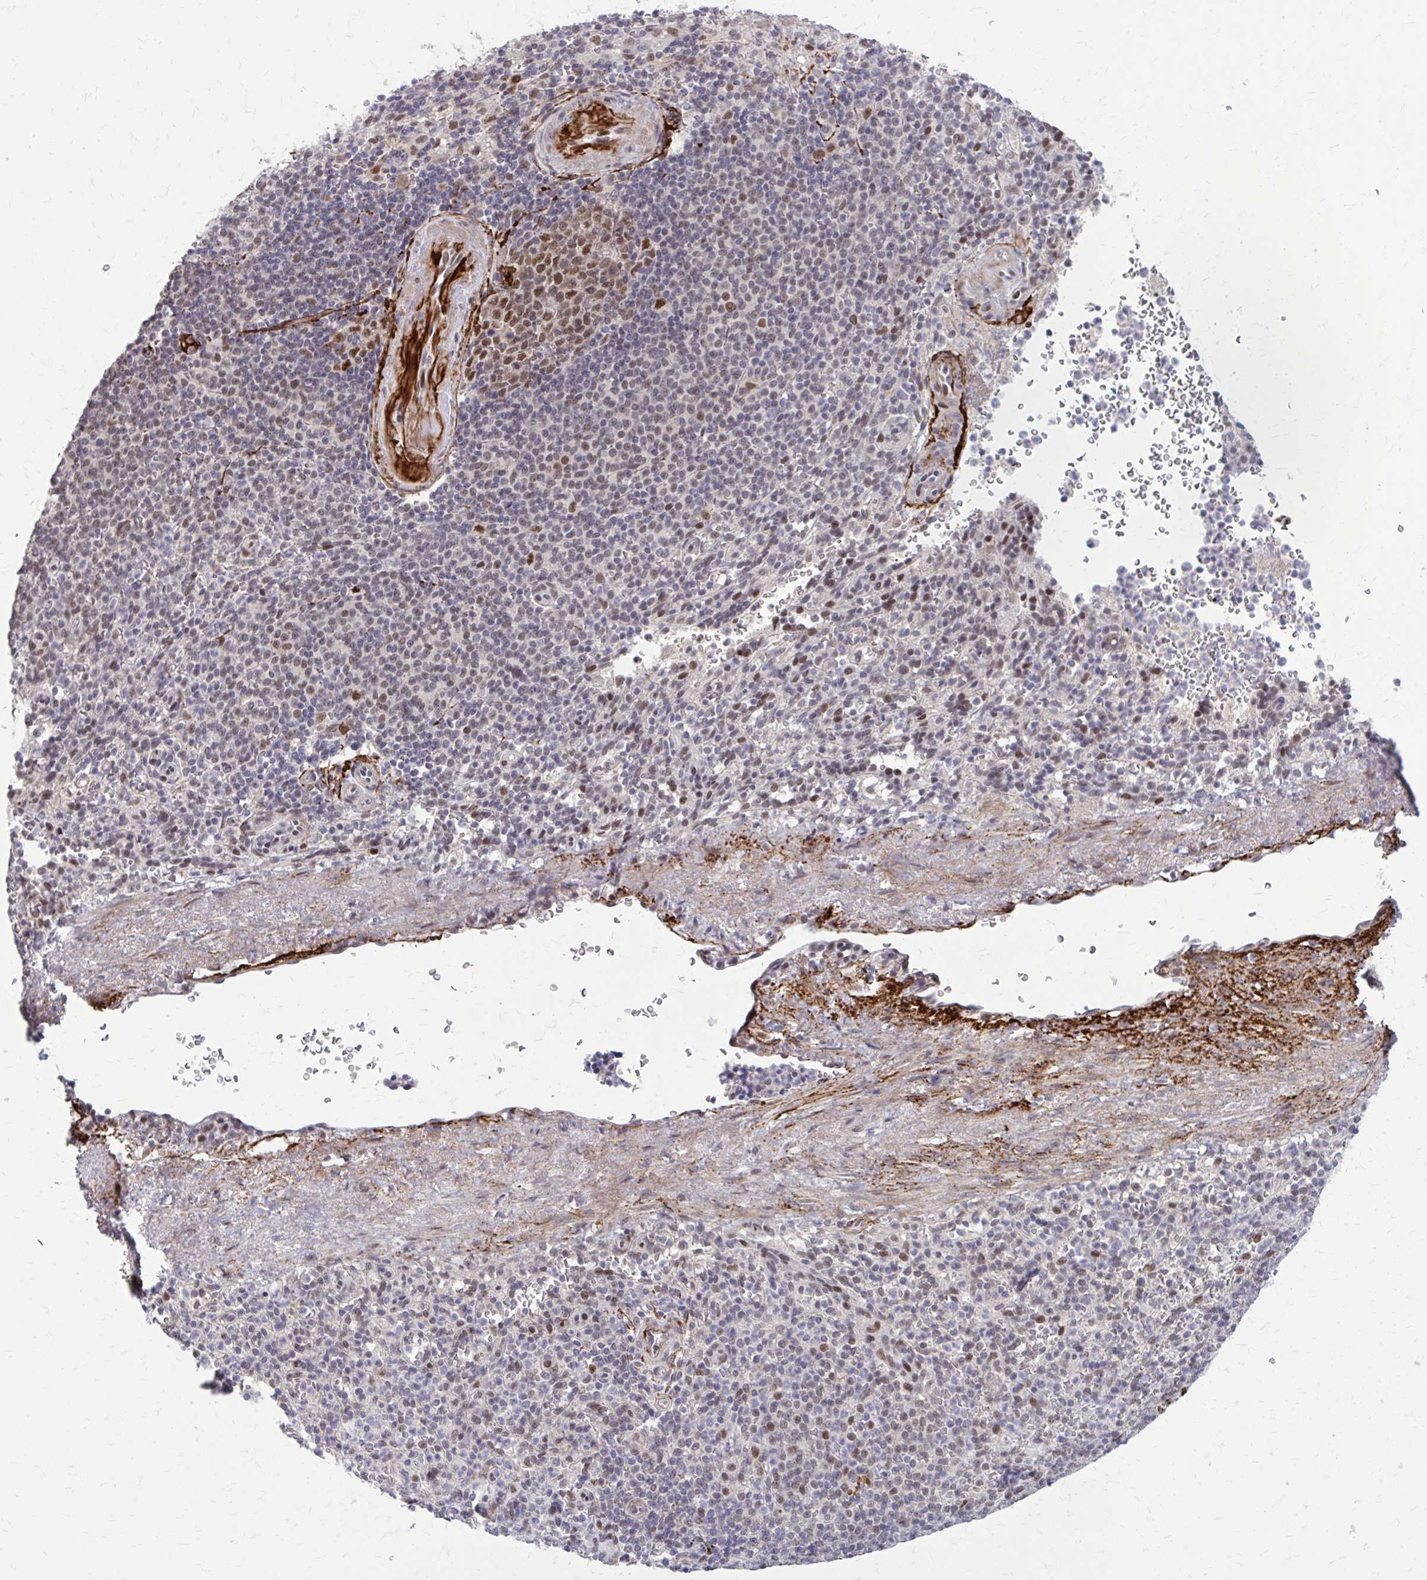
{"staining": {"intensity": "moderate", "quantity": ">75%", "location": "nuclear"}, "tissue": "spleen", "cell_type": "Cells in red pulp", "image_type": "normal", "snomed": [{"axis": "morphology", "description": "Normal tissue, NOS"}, {"axis": "topography", "description": "Spleen"}], "caption": "Immunohistochemistry (IHC) micrograph of unremarkable spleen: spleen stained using IHC reveals medium levels of moderate protein expression localized specifically in the nuclear of cells in red pulp, appearing as a nuclear brown color.", "gene": "PSME4", "patient": {"sex": "female", "age": 74}}